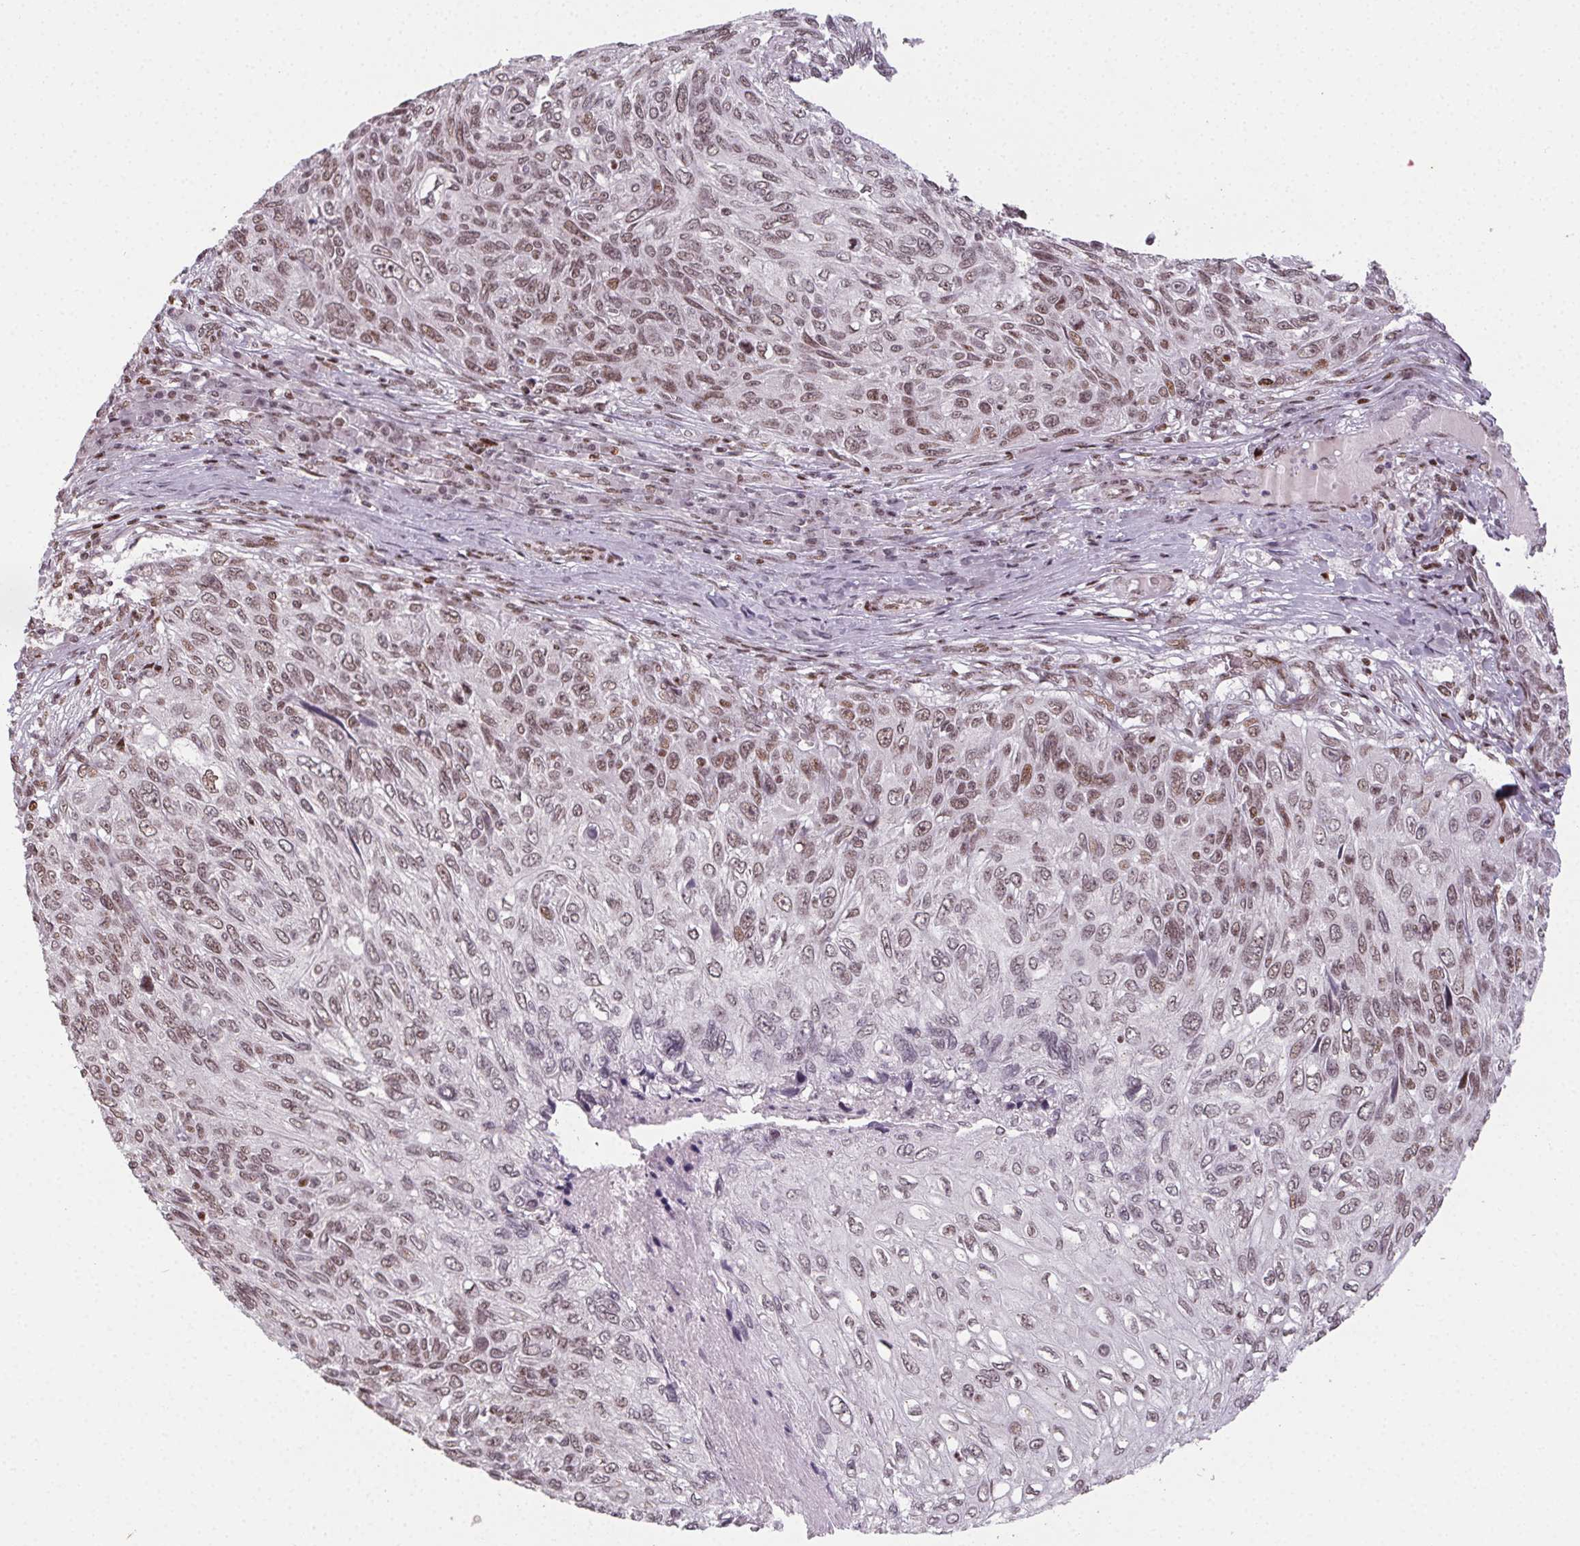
{"staining": {"intensity": "moderate", "quantity": ">75%", "location": "nuclear"}, "tissue": "skin cancer", "cell_type": "Tumor cells", "image_type": "cancer", "snomed": [{"axis": "morphology", "description": "Squamous cell carcinoma, NOS"}, {"axis": "topography", "description": "Skin"}], "caption": "Skin cancer stained for a protein exhibits moderate nuclear positivity in tumor cells.", "gene": "KMT2A", "patient": {"sex": "male", "age": 92}}